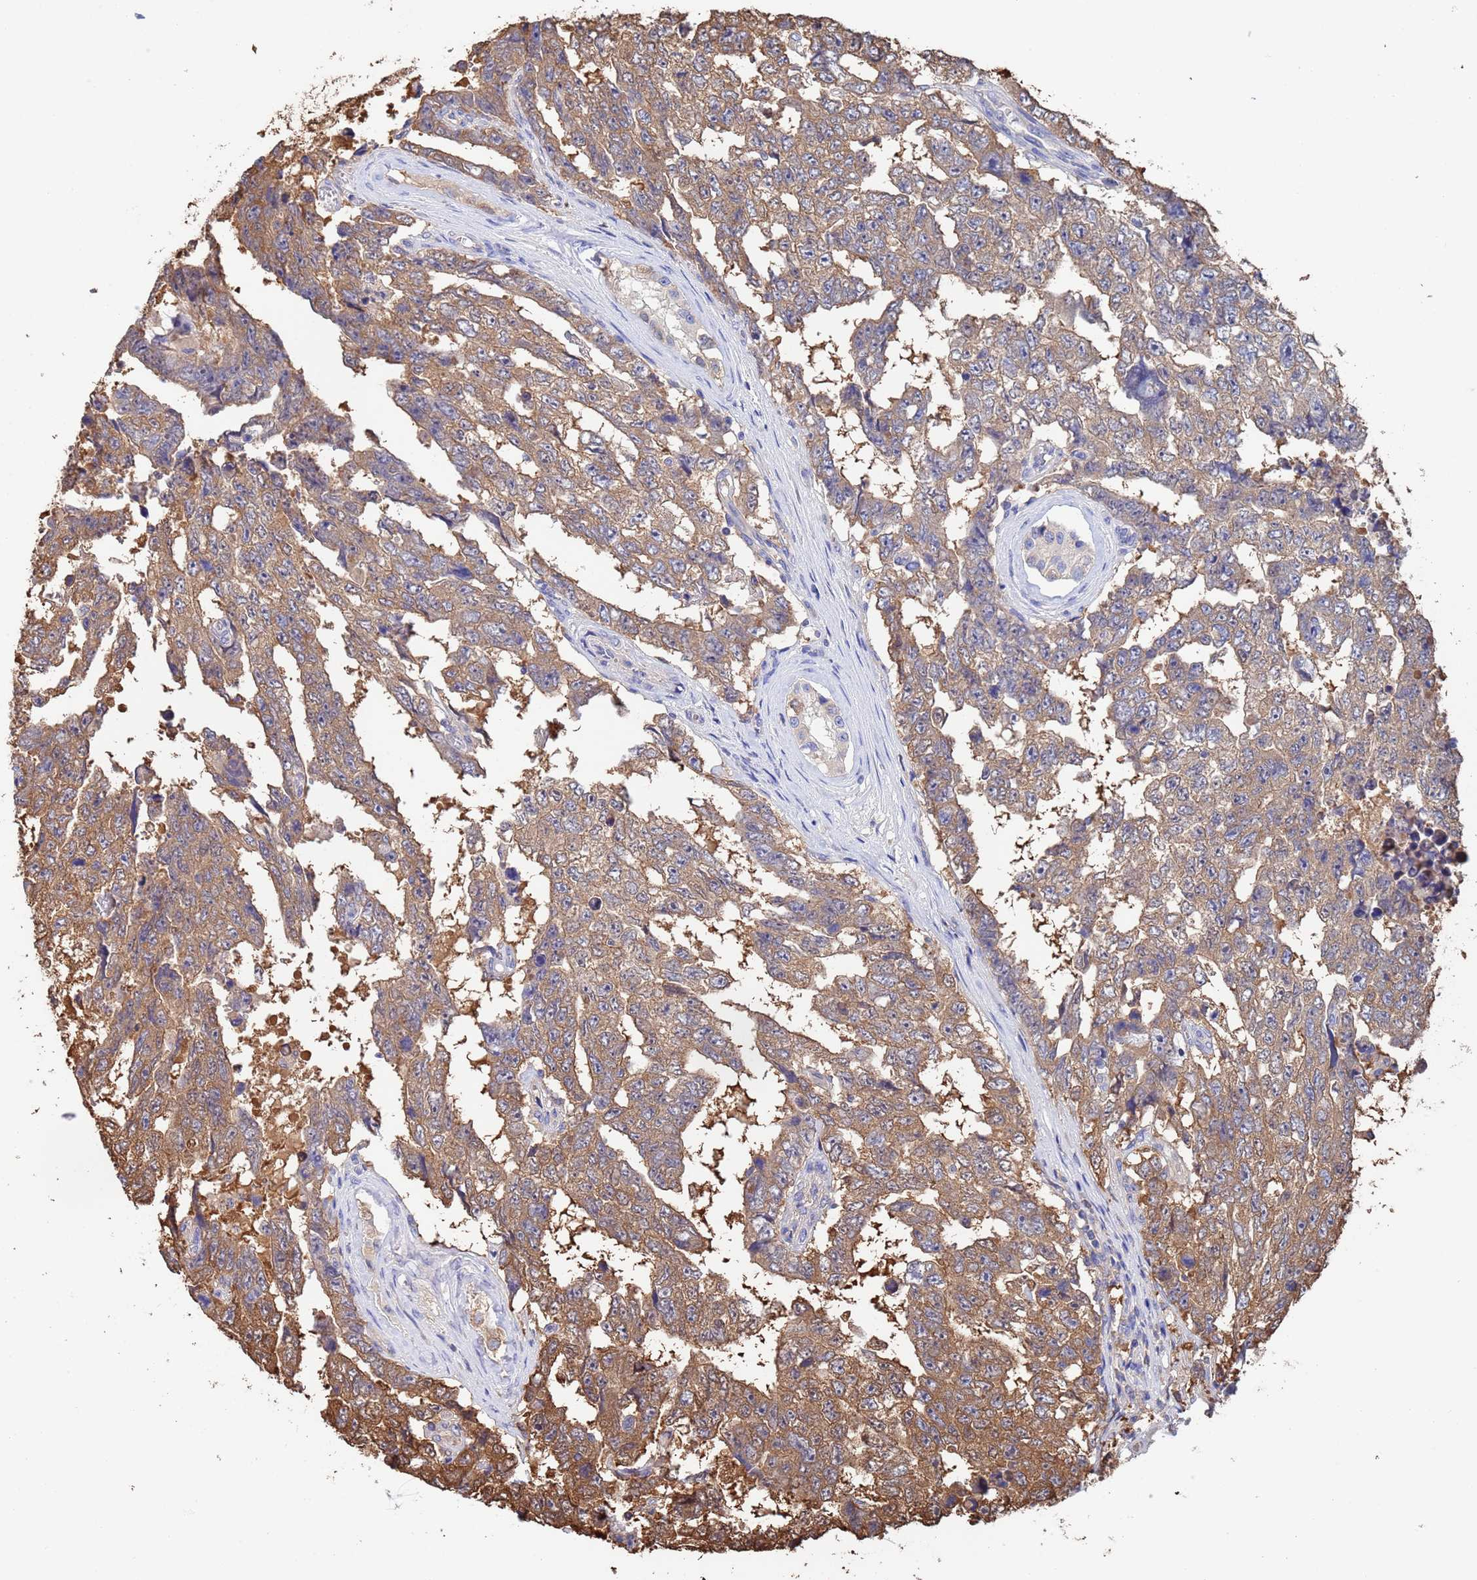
{"staining": {"intensity": "moderate", "quantity": ">75%", "location": "cytoplasmic/membranous"}, "tissue": "testis cancer", "cell_type": "Tumor cells", "image_type": "cancer", "snomed": [{"axis": "morphology", "description": "Normal tissue, NOS"}, {"axis": "morphology", "description": "Carcinoma, Embryonal, NOS"}, {"axis": "topography", "description": "Testis"}, {"axis": "topography", "description": "Epididymis"}], "caption": "Immunohistochemistry (IHC) histopathology image of neoplastic tissue: testis cancer stained using immunohistochemistry displays medium levels of moderate protein expression localized specifically in the cytoplasmic/membranous of tumor cells, appearing as a cytoplasmic/membranous brown color.", "gene": "FAM25A", "patient": {"sex": "male", "age": 25}}